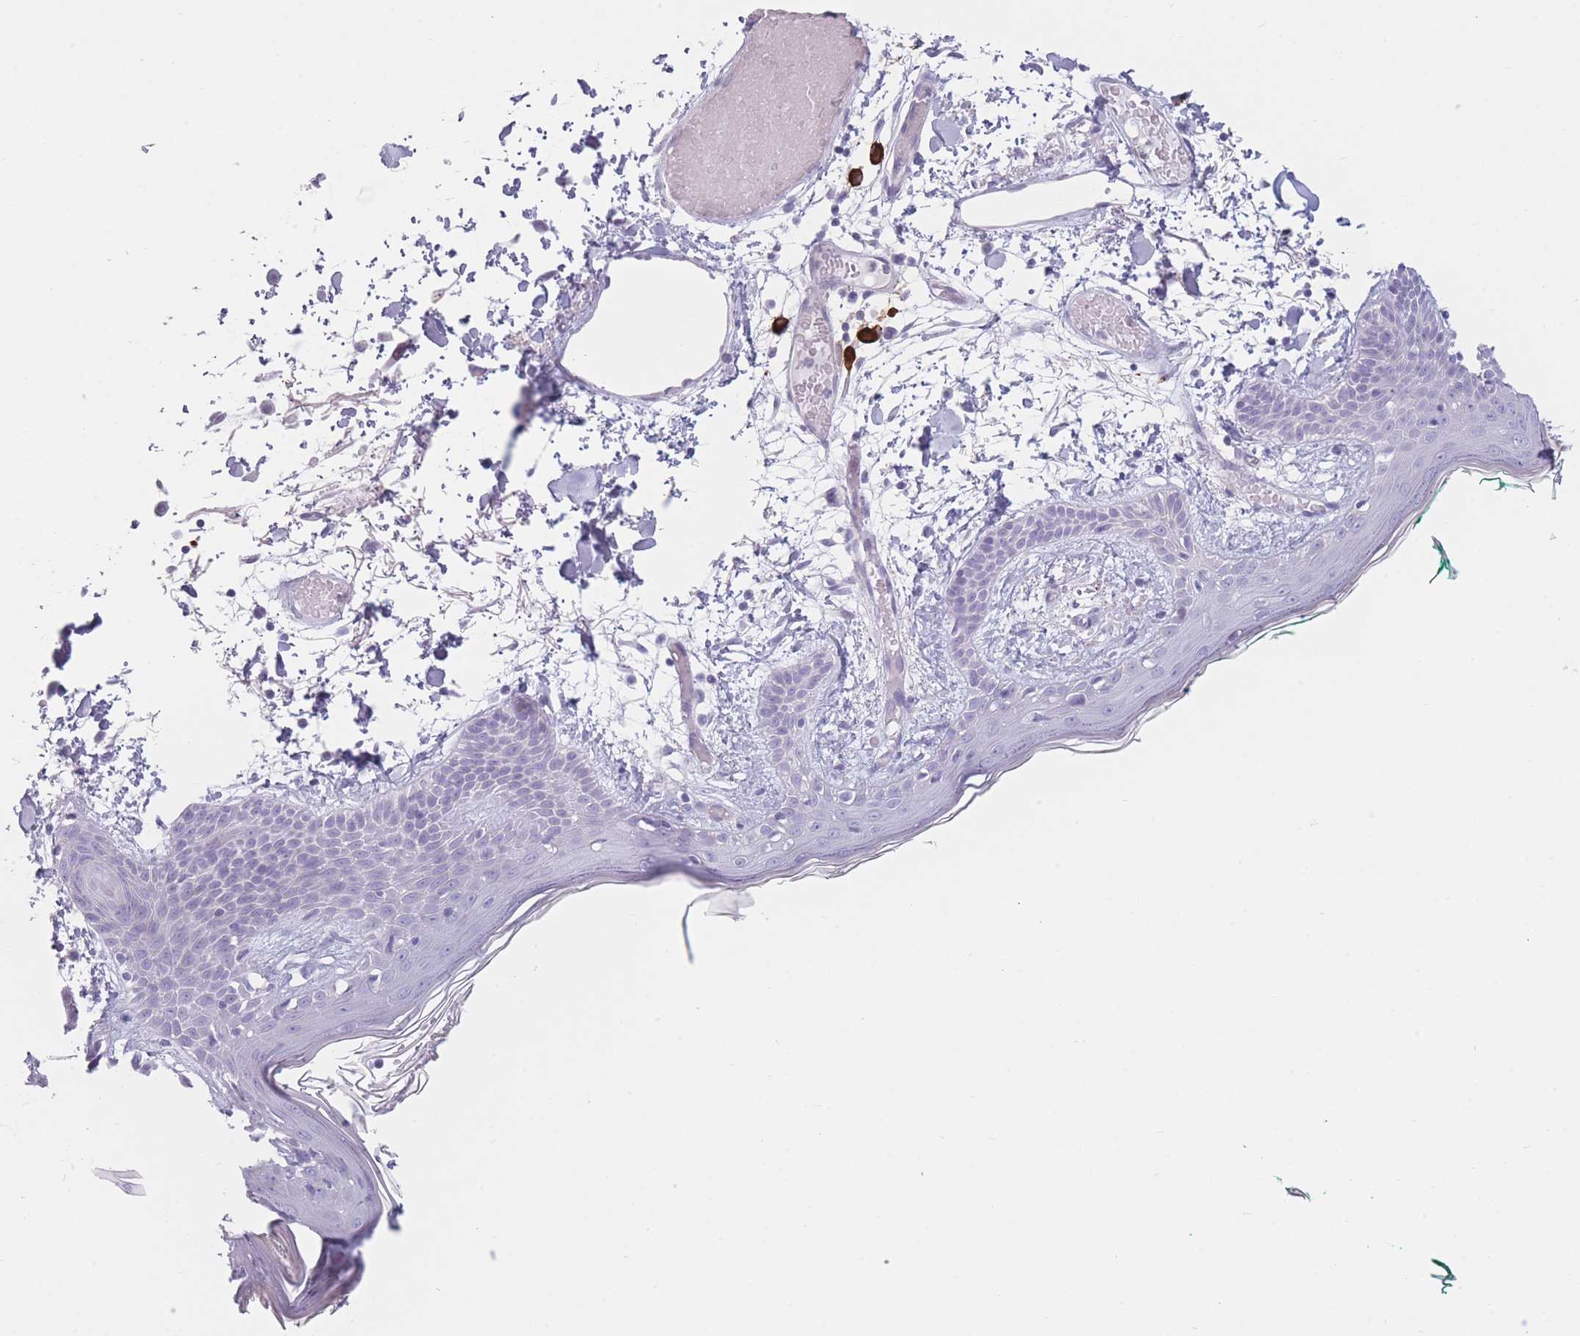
{"staining": {"intensity": "negative", "quantity": "none", "location": "none"}, "tissue": "skin", "cell_type": "Fibroblasts", "image_type": "normal", "snomed": [{"axis": "morphology", "description": "Normal tissue, NOS"}, {"axis": "topography", "description": "Skin"}], "caption": "IHC micrograph of normal human skin stained for a protein (brown), which demonstrates no expression in fibroblasts. The staining is performed using DAB brown chromogen with nuclei counter-stained in using hematoxylin.", "gene": "PLEKHG2", "patient": {"sex": "male", "age": 79}}